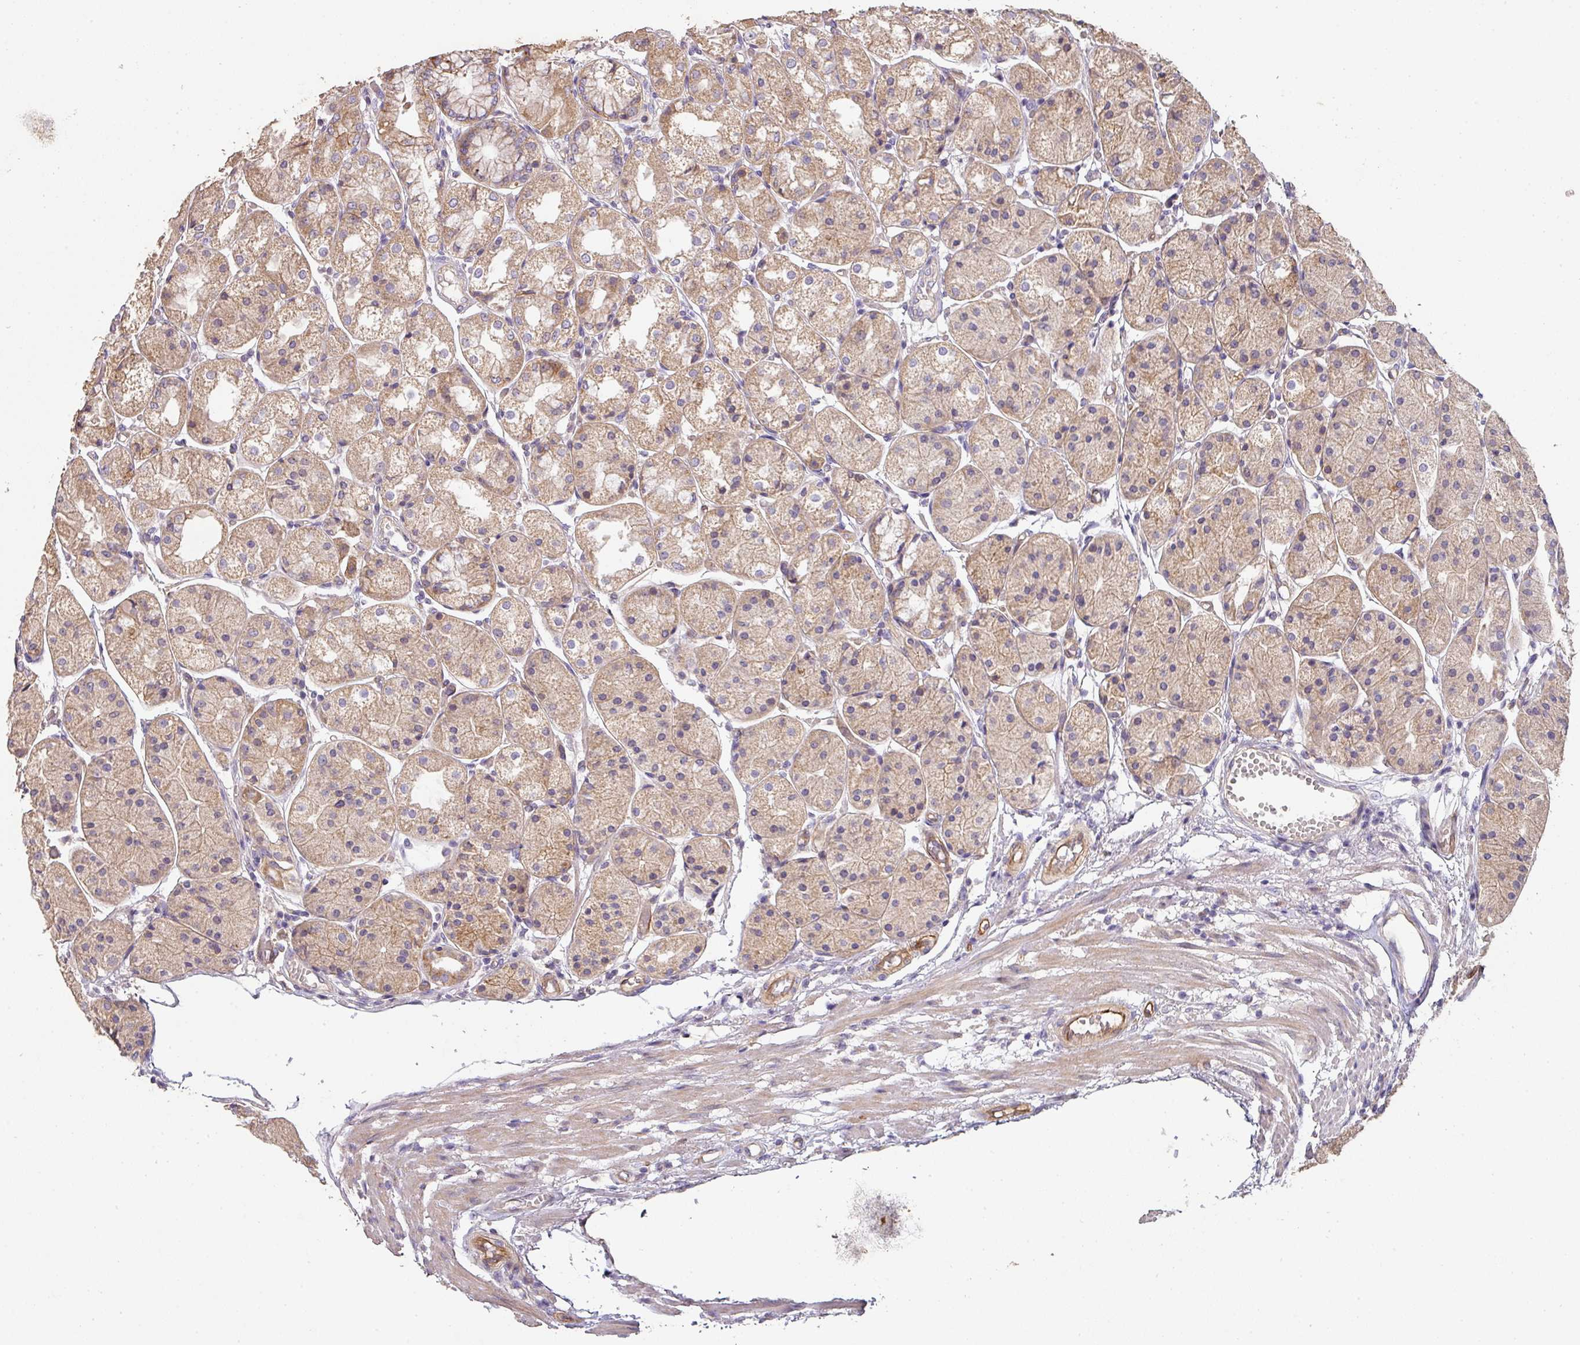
{"staining": {"intensity": "strong", "quantity": "25%-75%", "location": "cytoplasmic/membranous"}, "tissue": "stomach", "cell_type": "Glandular cells", "image_type": "normal", "snomed": [{"axis": "morphology", "description": "Normal tissue, NOS"}, {"axis": "topography", "description": "Stomach, upper"}], "caption": "High-magnification brightfield microscopy of normal stomach stained with DAB (brown) and counterstained with hematoxylin (blue). glandular cells exhibit strong cytoplasmic/membranous expression is present in approximately25%-75% of cells. The staining was performed using DAB (3,3'-diaminobenzidine) to visualize the protein expression in brown, while the nuclei were stained in blue with hematoxylin (Magnification: 20x).", "gene": "PCDH1", "patient": {"sex": "male", "age": 72}}